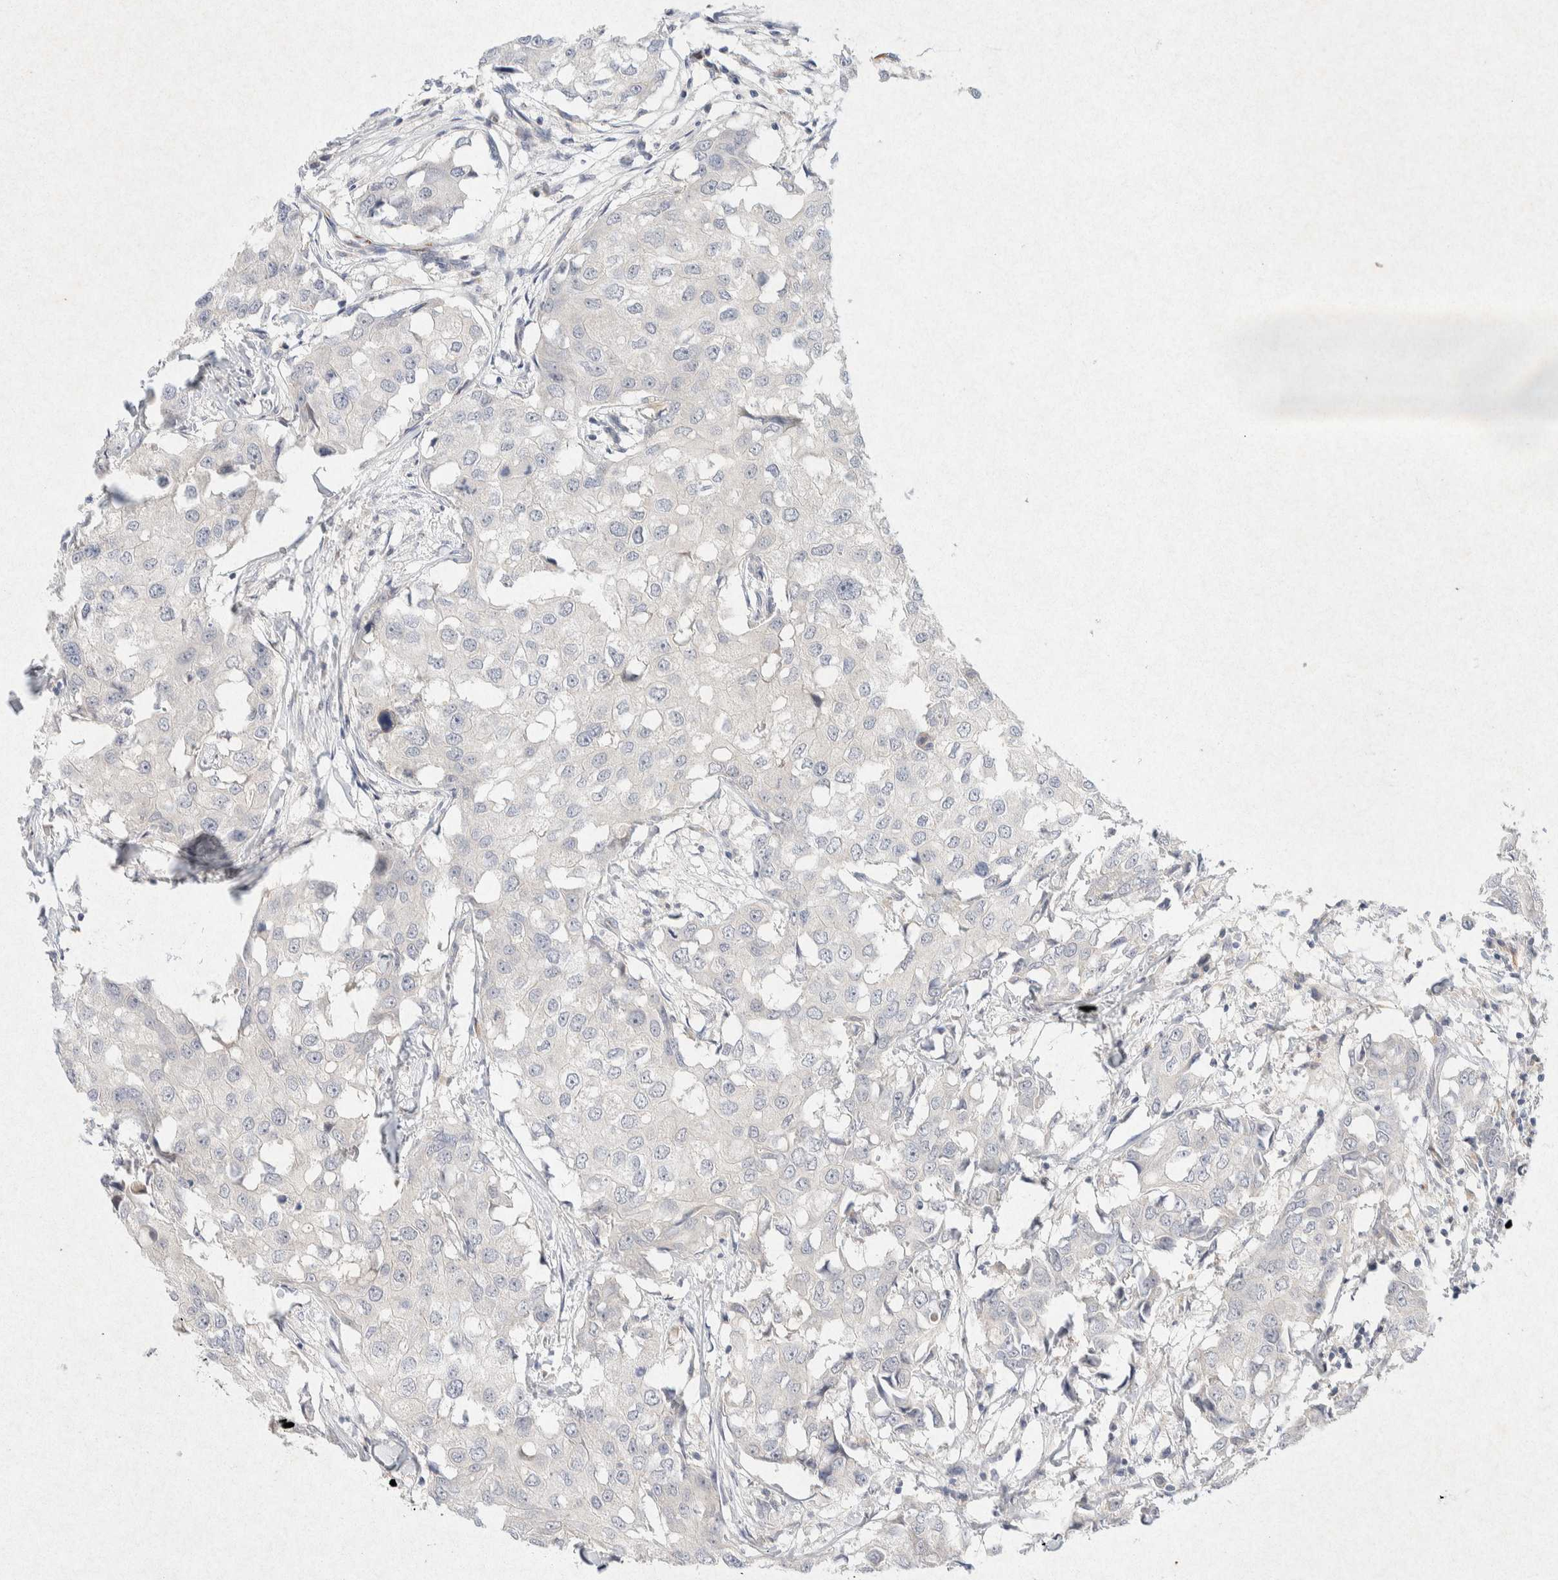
{"staining": {"intensity": "negative", "quantity": "none", "location": "none"}, "tissue": "breast cancer", "cell_type": "Tumor cells", "image_type": "cancer", "snomed": [{"axis": "morphology", "description": "Duct carcinoma"}, {"axis": "topography", "description": "Breast"}], "caption": "Photomicrograph shows no protein expression in tumor cells of breast cancer (infiltrating ductal carcinoma) tissue. (DAB immunohistochemistry, high magnification).", "gene": "GNAI1", "patient": {"sex": "female", "age": 27}}